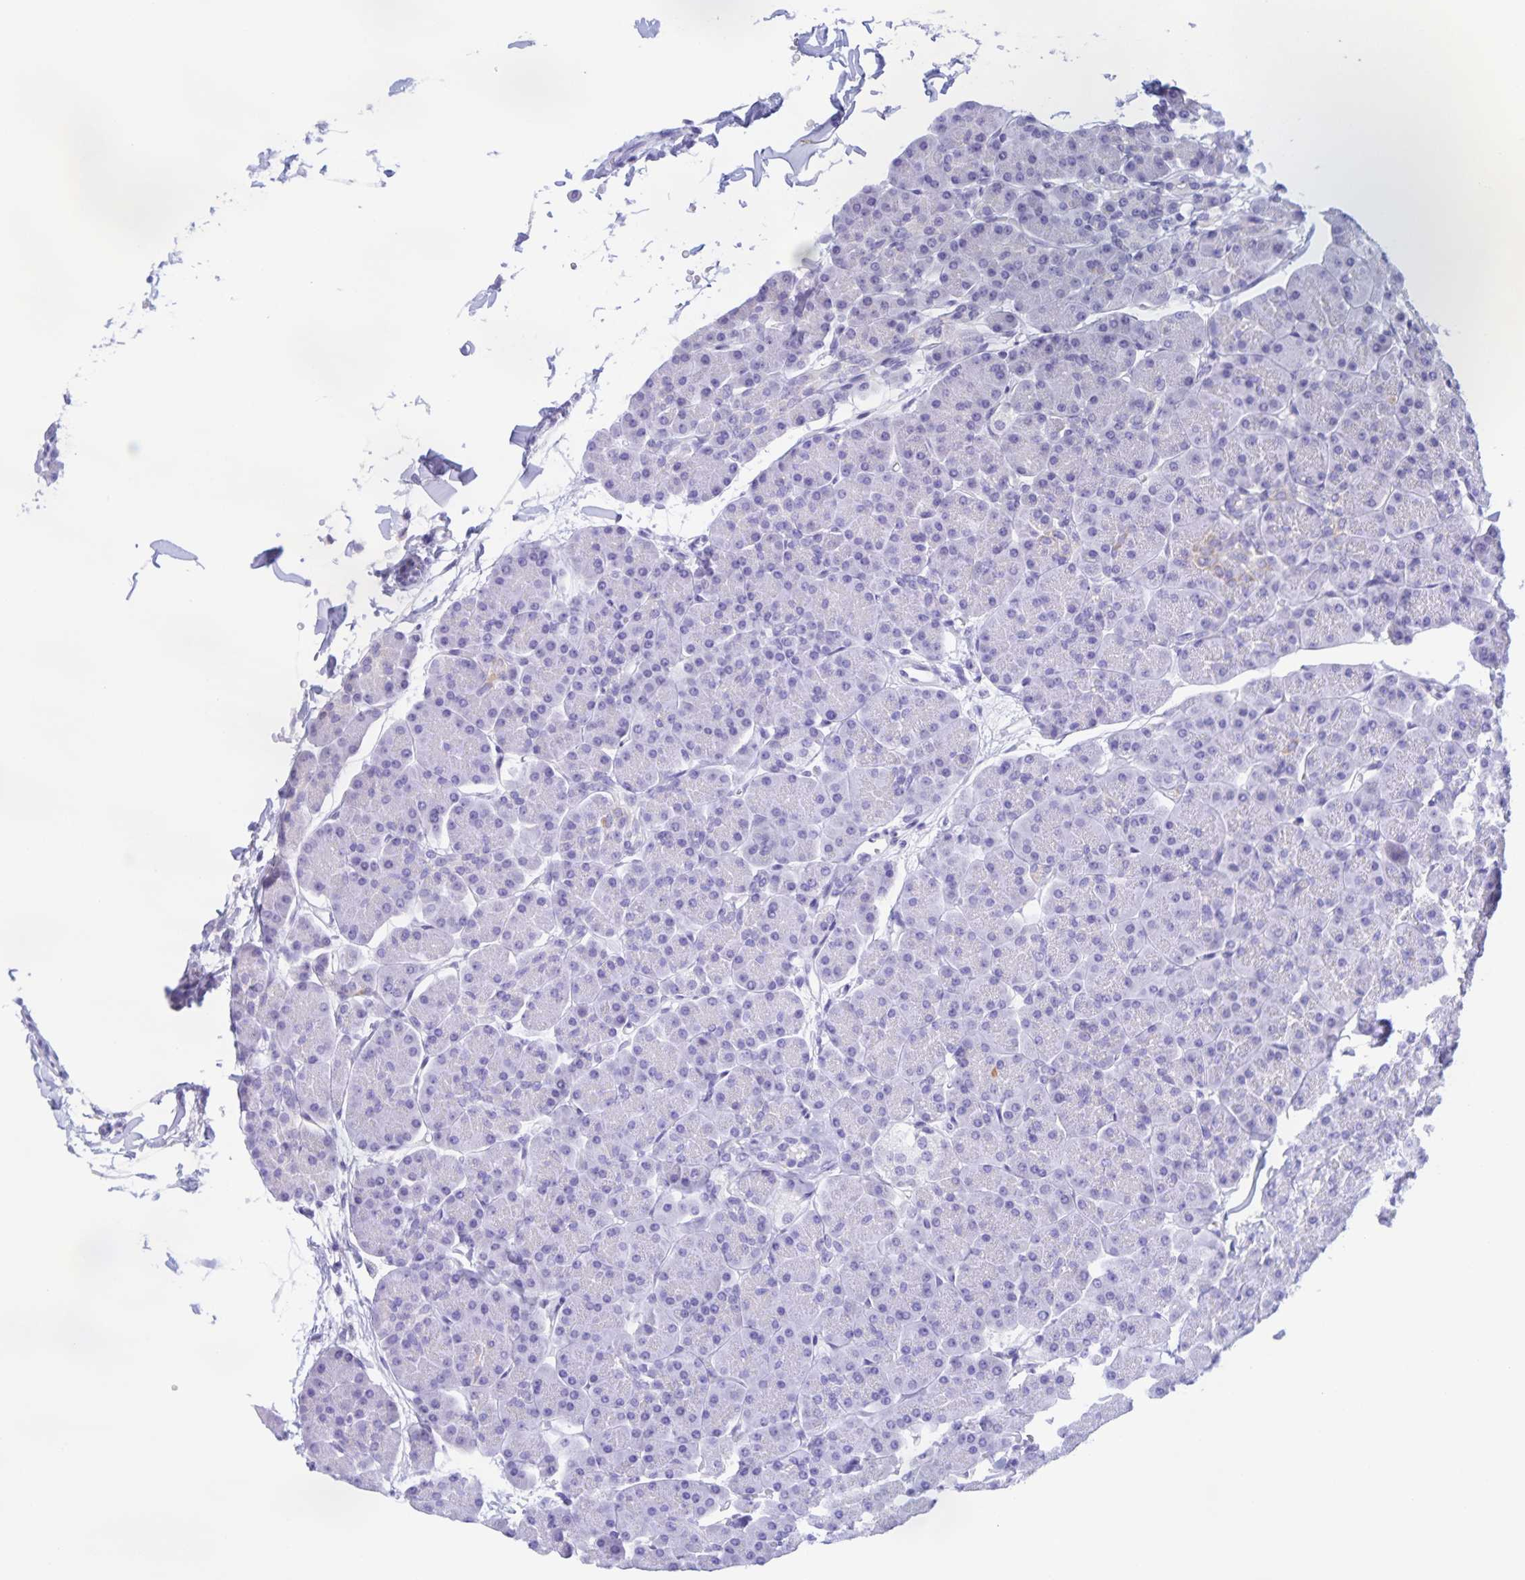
{"staining": {"intensity": "negative", "quantity": "none", "location": "none"}, "tissue": "pancreas", "cell_type": "Exocrine glandular cells", "image_type": "normal", "snomed": [{"axis": "morphology", "description": "Normal tissue, NOS"}, {"axis": "topography", "description": "Pancreas"}, {"axis": "topography", "description": "Peripheral nerve tissue"}], "caption": "Immunohistochemistry micrograph of normal pancreas: pancreas stained with DAB (3,3'-diaminobenzidine) displays no significant protein expression in exocrine glandular cells.", "gene": "CATSPER4", "patient": {"sex": "male", "age": 54}}